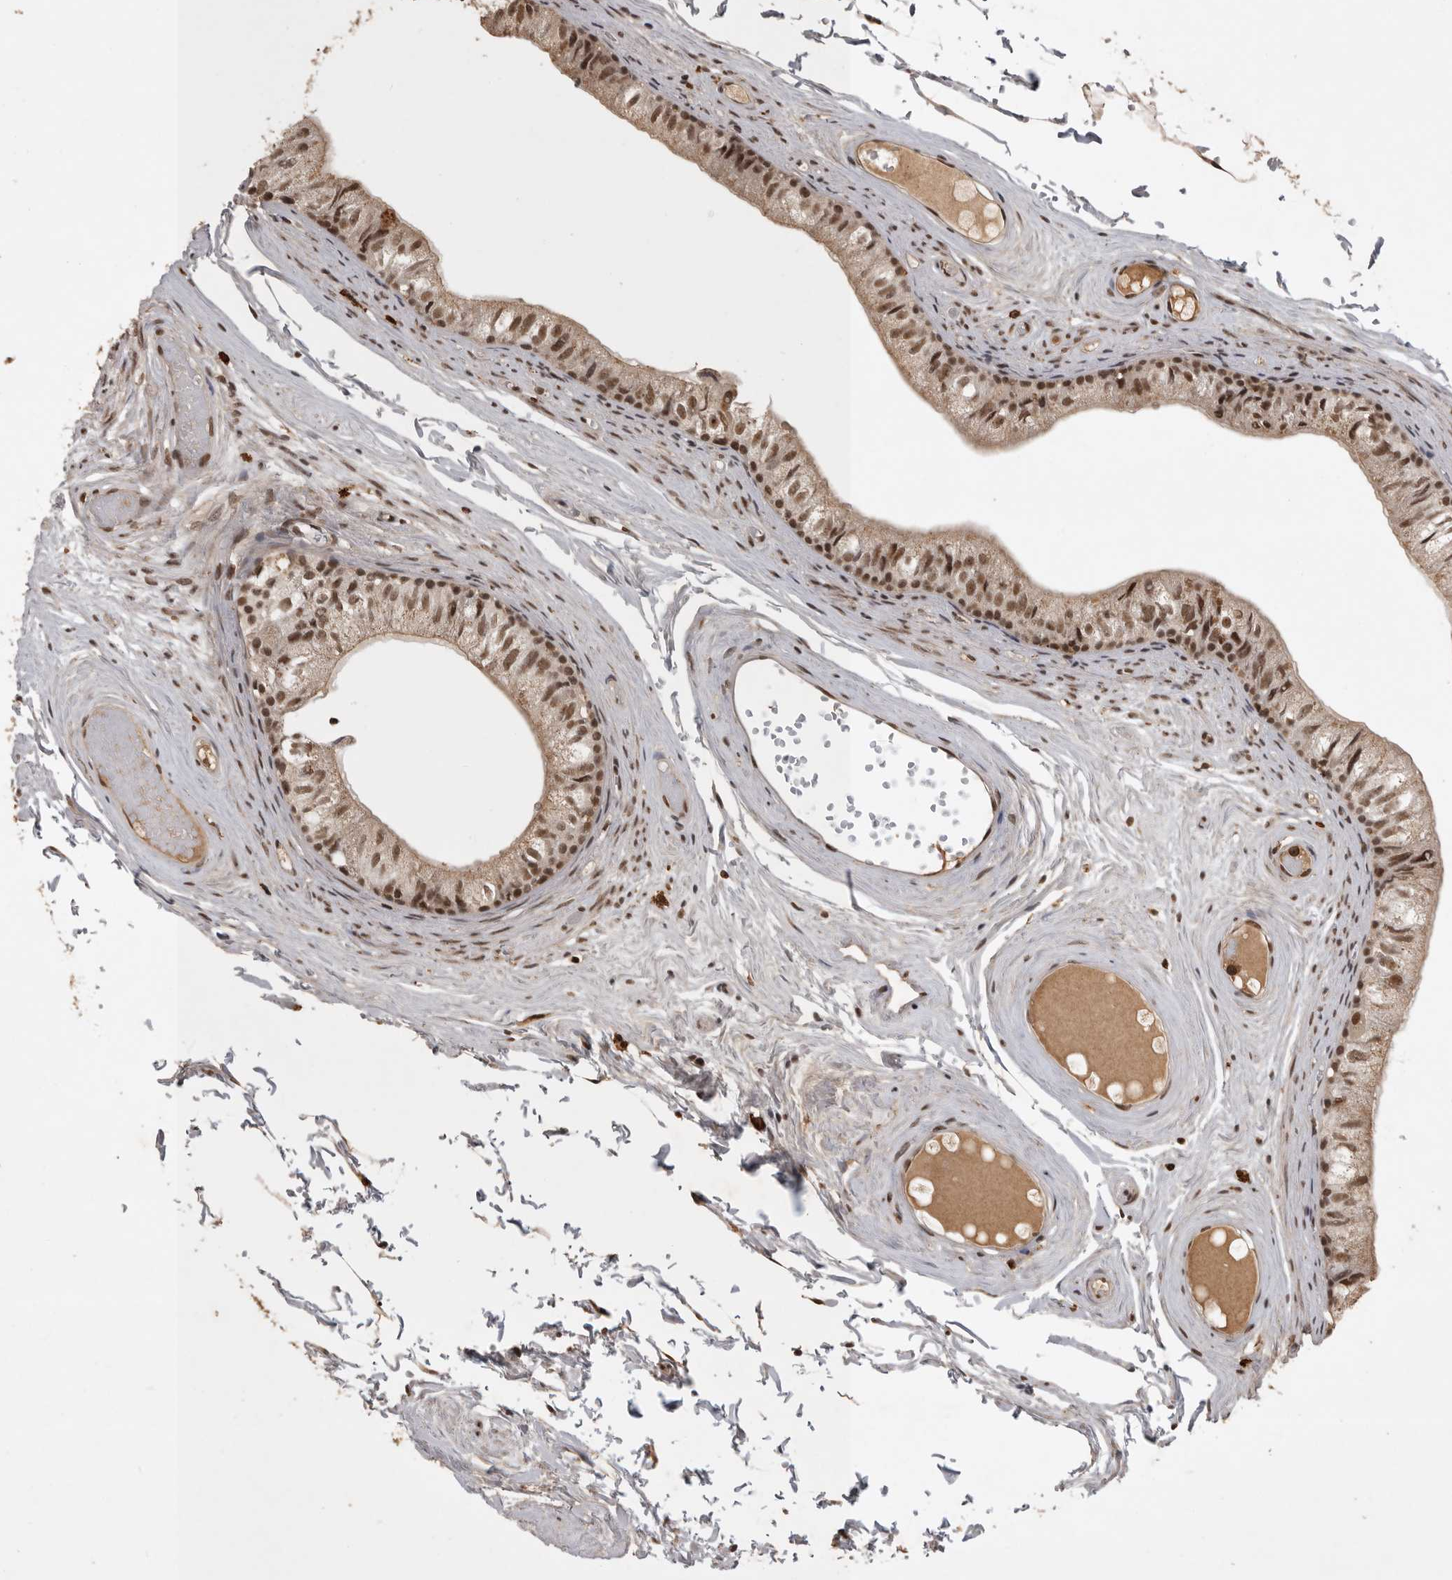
{"staining": {"intensity": "moderate", "quantity": ">75%", "location": "nuclear"}, "tissue": "epididymis", "cell_type": "Glandular cells", "image_type": "normal", "snomed": [{"axis": "morphology", "description": "Normal tissue, NOS"}, {"axis": "topography", "description": "Epididymis"}], "caption": "Benign epididymis was stained to show a protein in brown. There is medium levels of moderate nuclear positivity in approximately >75% of glandular cells. (IHC, brightfield microscopy, high magnification).", "gene": "CBLL1", "patient": {"sex": "male", "age": 79}}